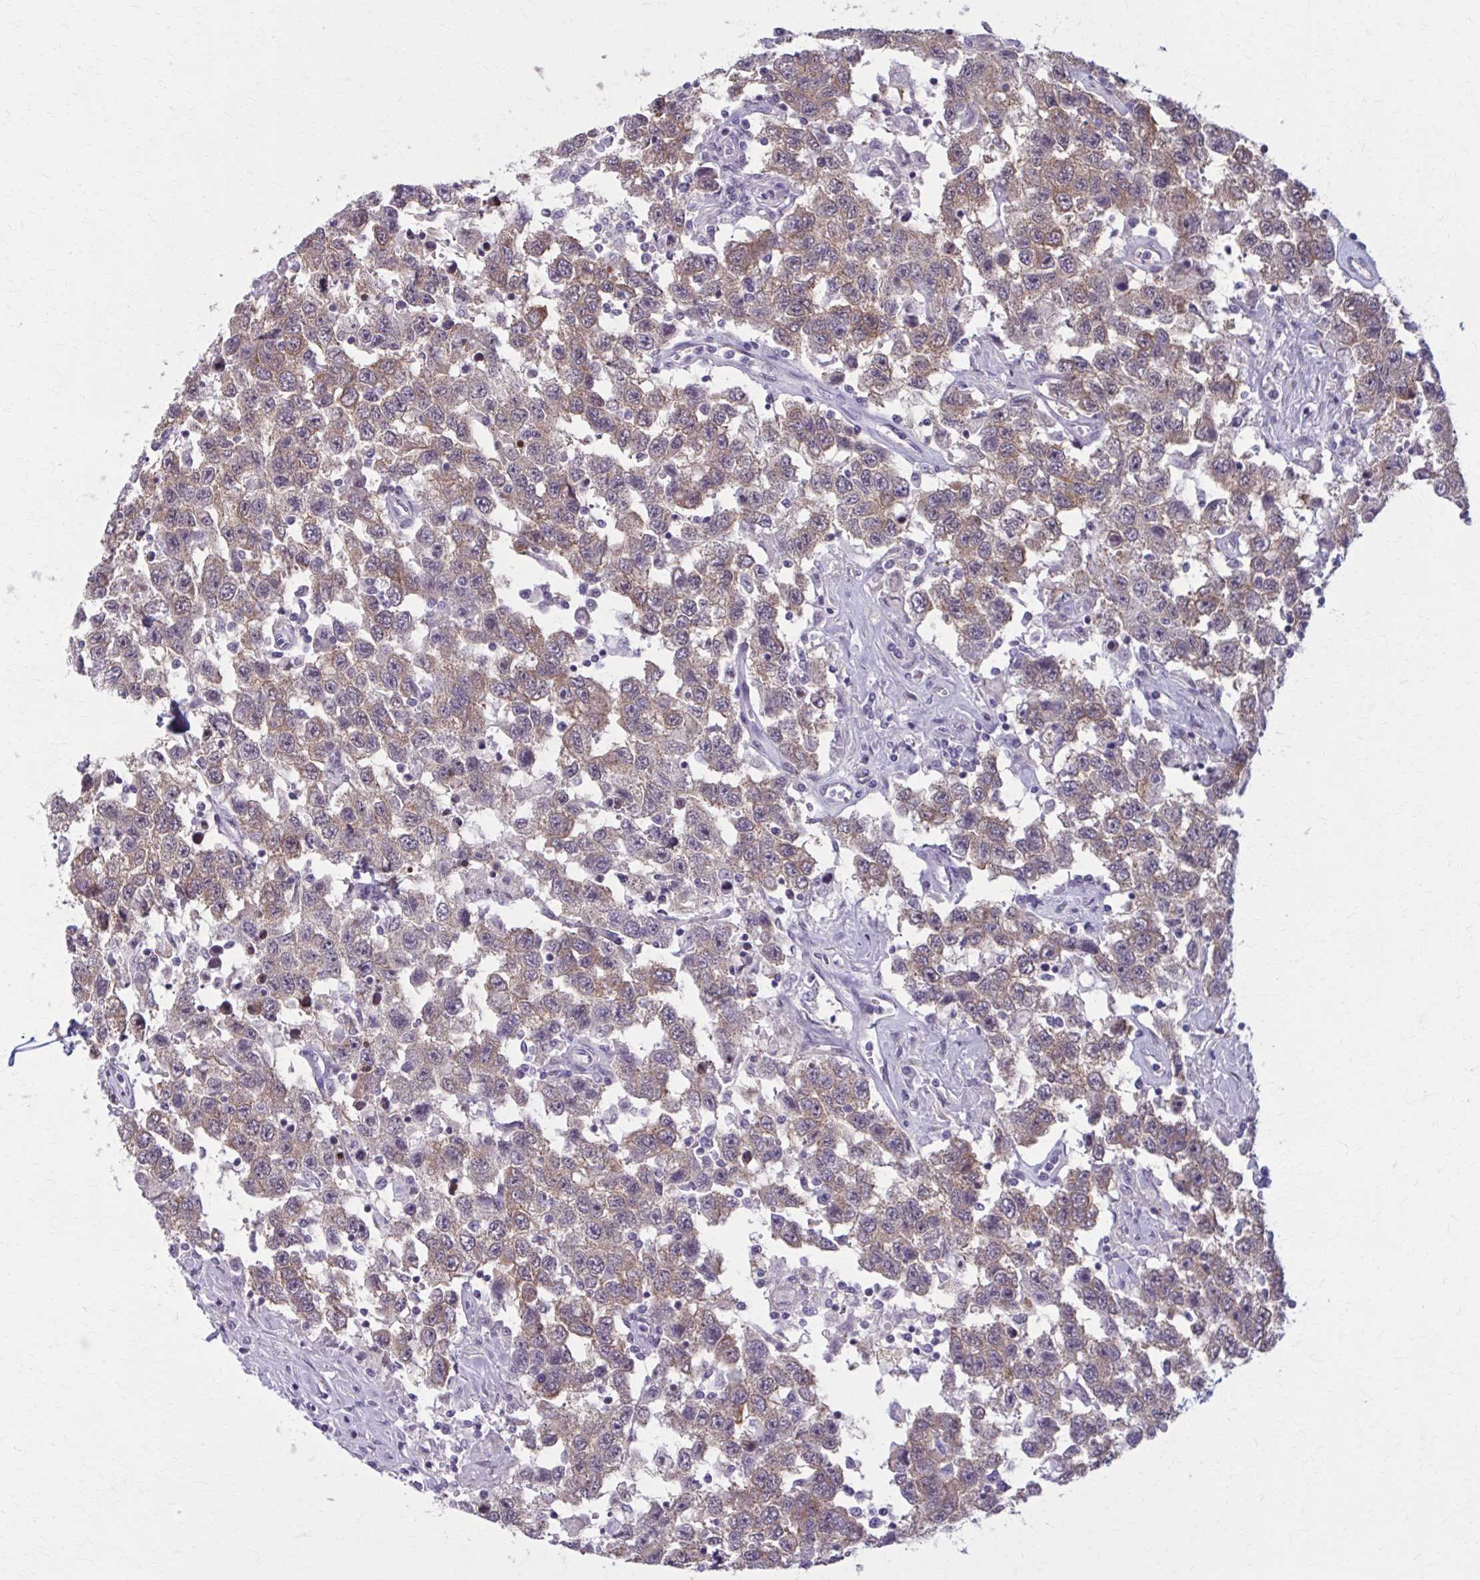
{"staining": {"intensity": "weak", "quantity": ">75%", "location": "cytoplasmic/membranous"}, "tissue": "testis cancer", "cell_type": "Tumor cells", "image_type": "cancer", "snomed": [{"axis": "morphology", "description": "Seminoma, NOS"}, {"axis": "topography", "description": "Testis"}], "caption": "Tumor cells show low levels of weak cytoplasmic/membranous positivity in about >75% of cells in human testis cancer (seminoma).", "gene": "NUMBL", "patient": {"sex": "male", "age": 41}}